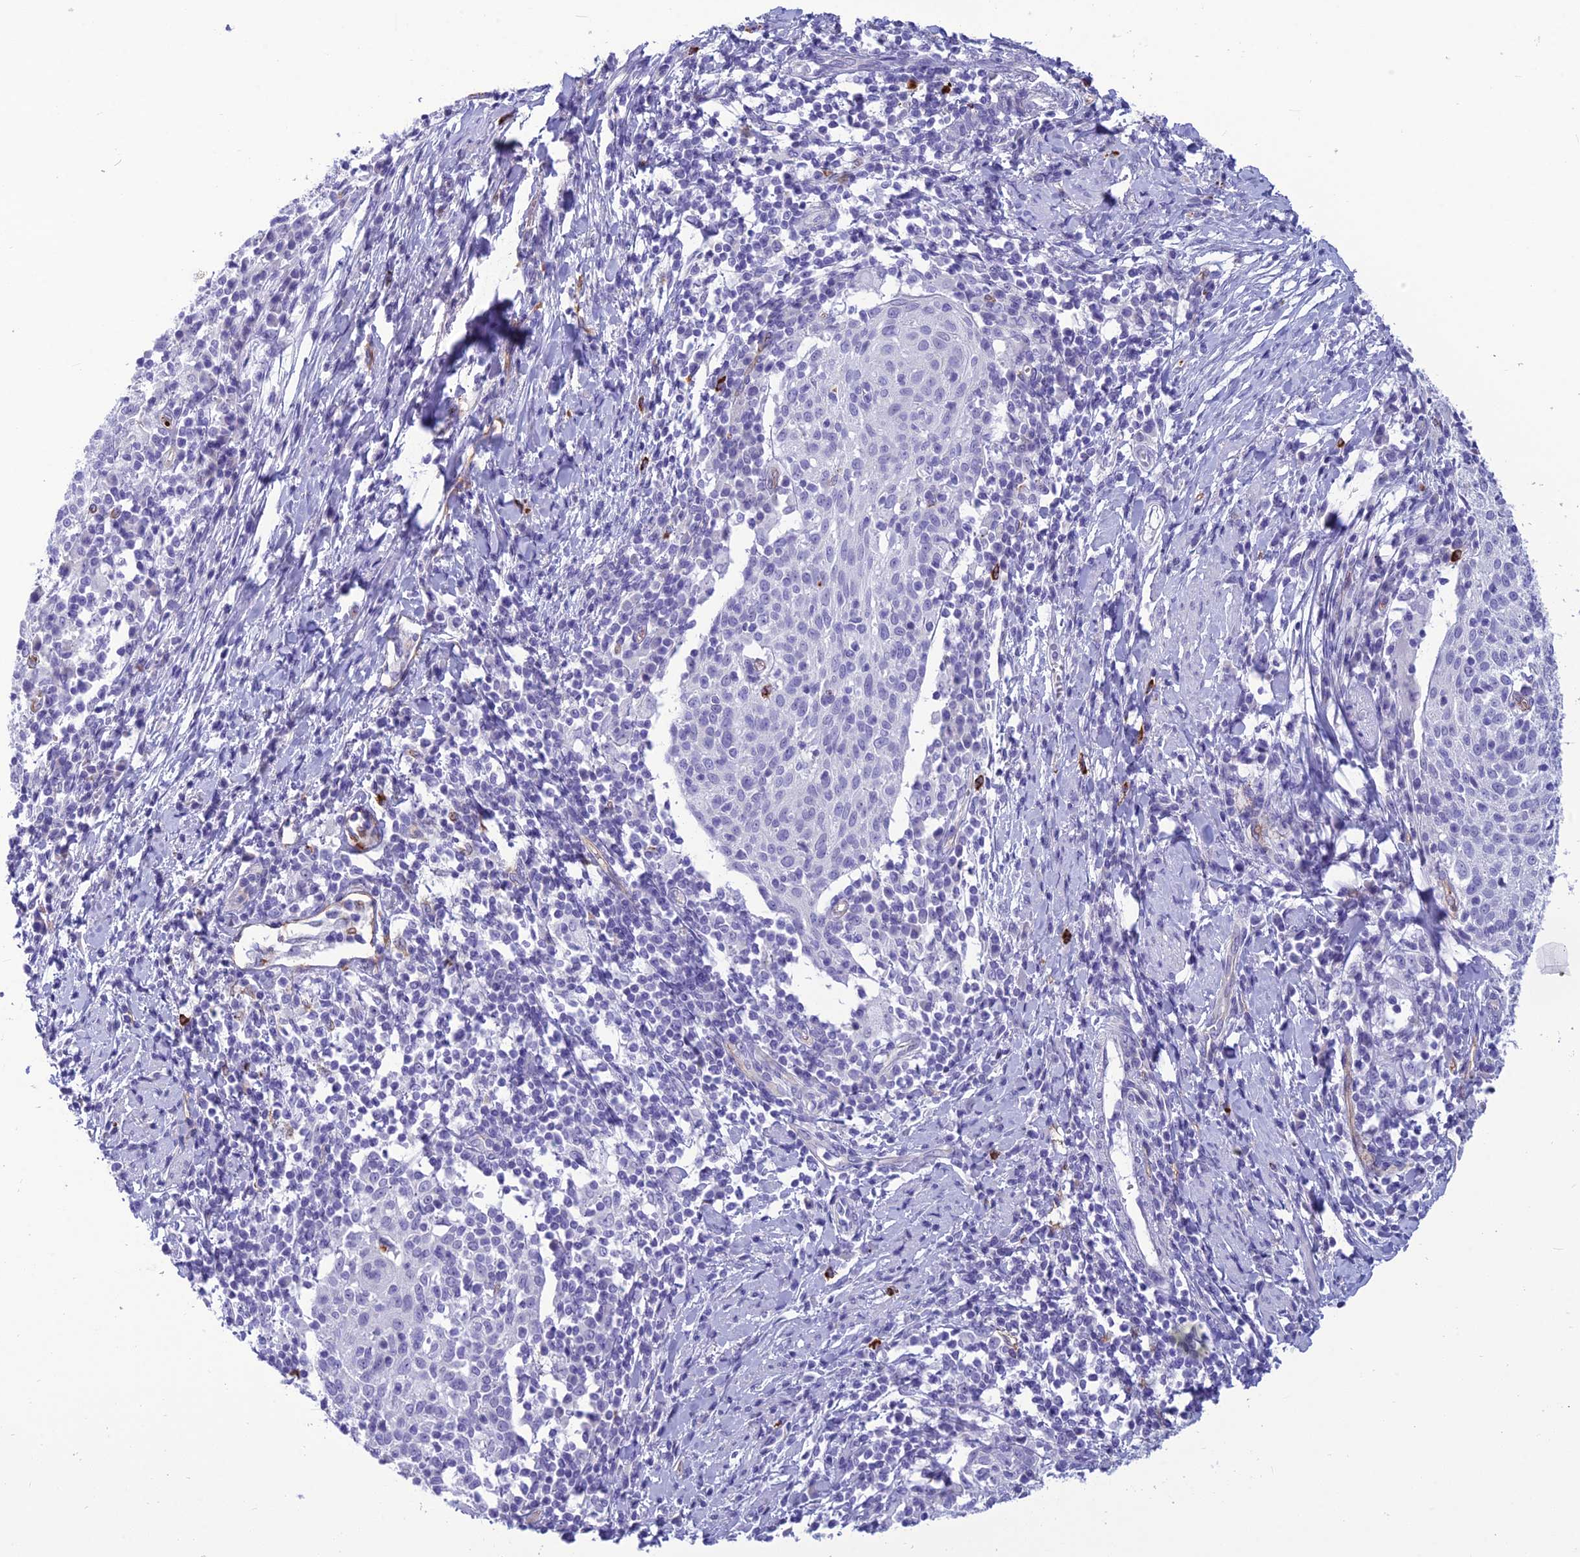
{"staining": {"intensity": "negative", "quantity": "none", "location": "none"}, "tissue": "cervical cancer", "cell_type": "Tumor cells", "image_type": "cancer", "snomed": [{"axis": "morphology", "description": "Squamous cell carcinoma, NOS"}, {"axis": "topography", "description": "Cervix"}], "caption": "Protein analysis of cervical squamous cell carcinoma demonstrates no significant staining in tumor cells.", "gene": "BBS7", "patient": {"sex": "female", "age": 52}}